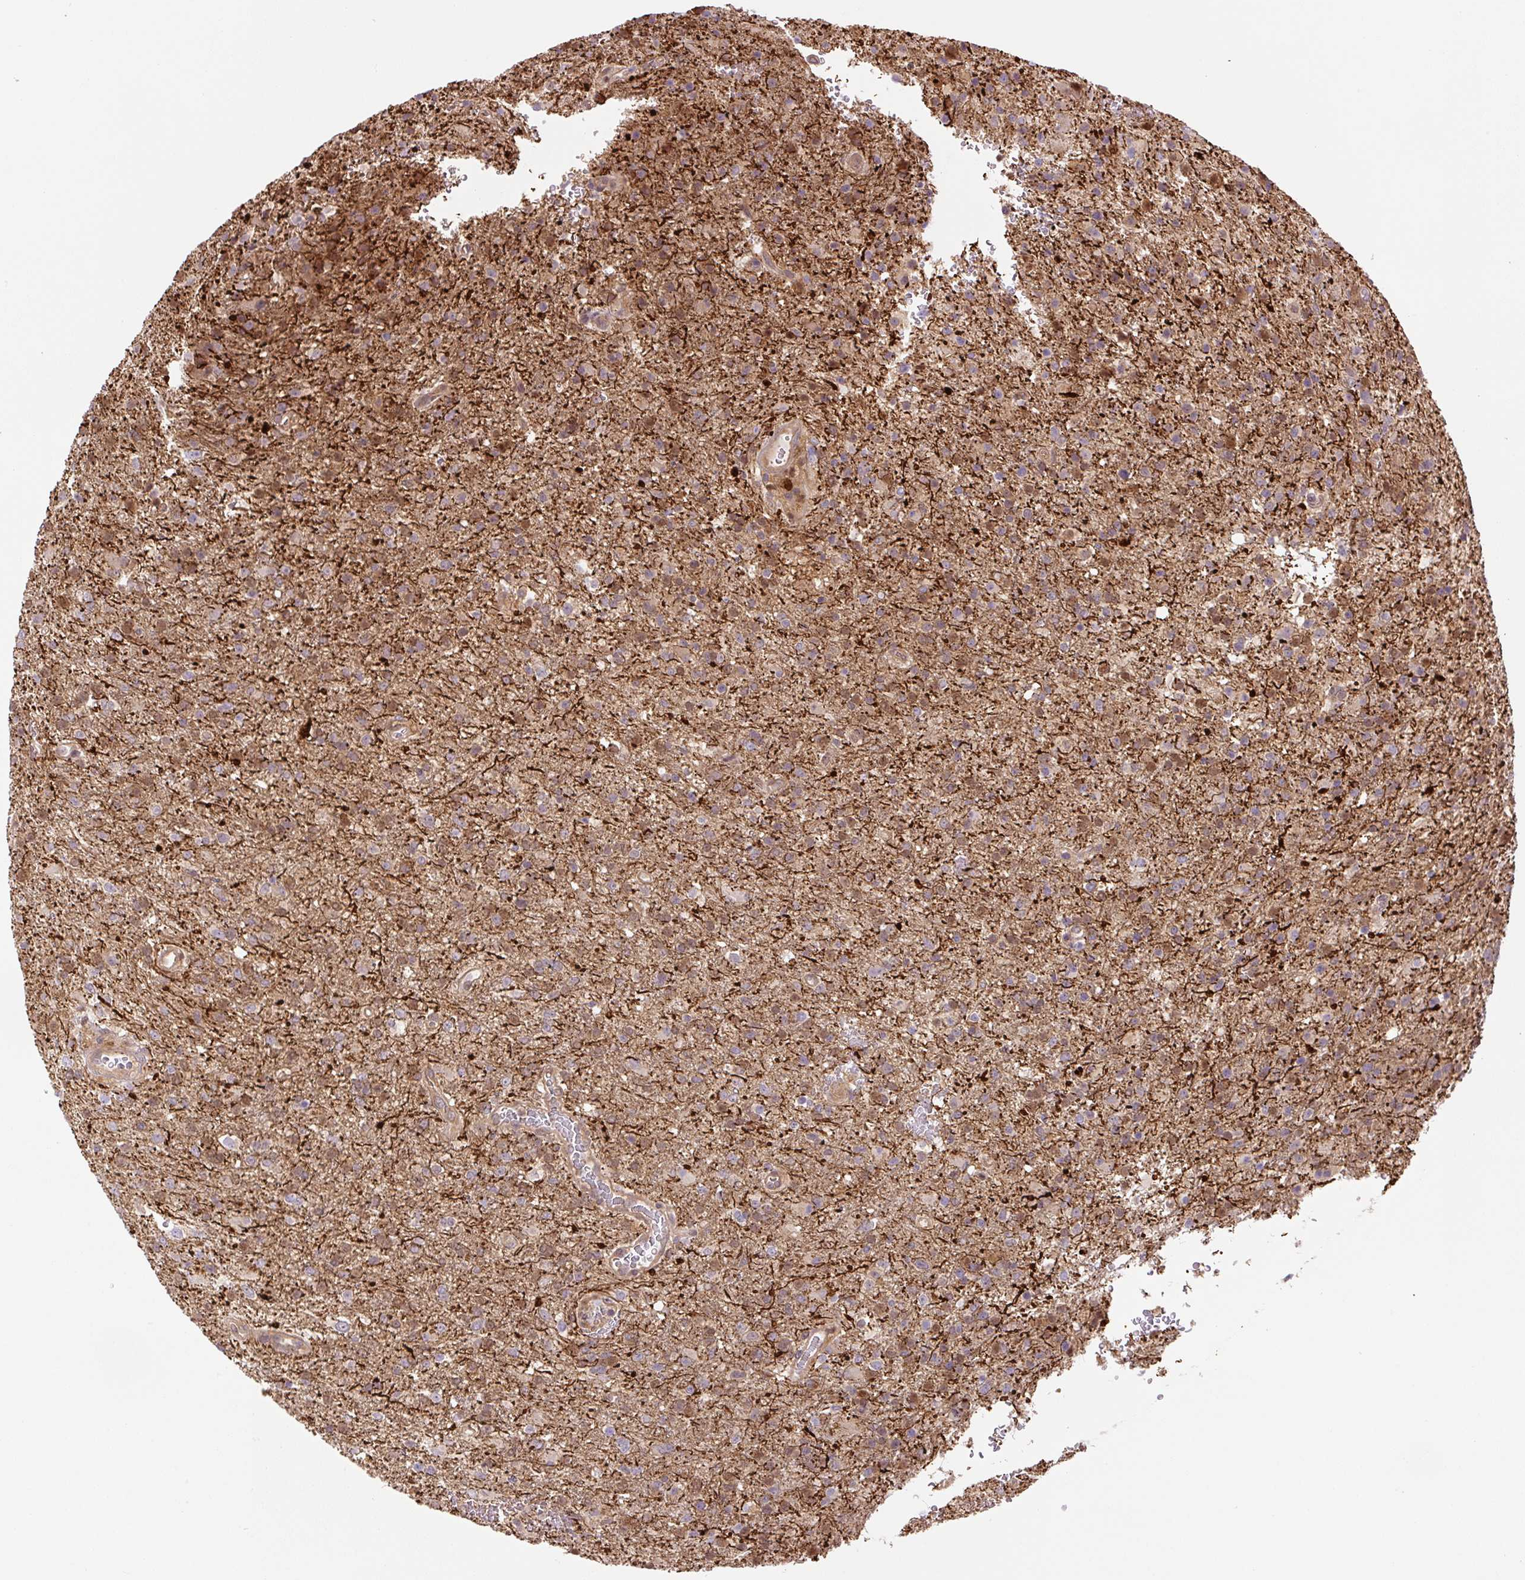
{"staining": {"intensity": "moderate", "quantity": "<25%", "location": "cytoplasmic/membranous"}, "tissue": "glioma", "cell_type": "Tumor cells", "image_type": "cancer", "snomed": [{"axis": "morphology", "description": "Glioma, malignant, High grade"}, {"axis": "topography", "description": "Brain"}], "caption": "Glioma stained with a brown dye displays moderate cytoplasmic/membranous positive positivity in about <25% of tumor cells.", "gene": "ZSWIM7", "patient": {"sex": "female", "age": 74}}